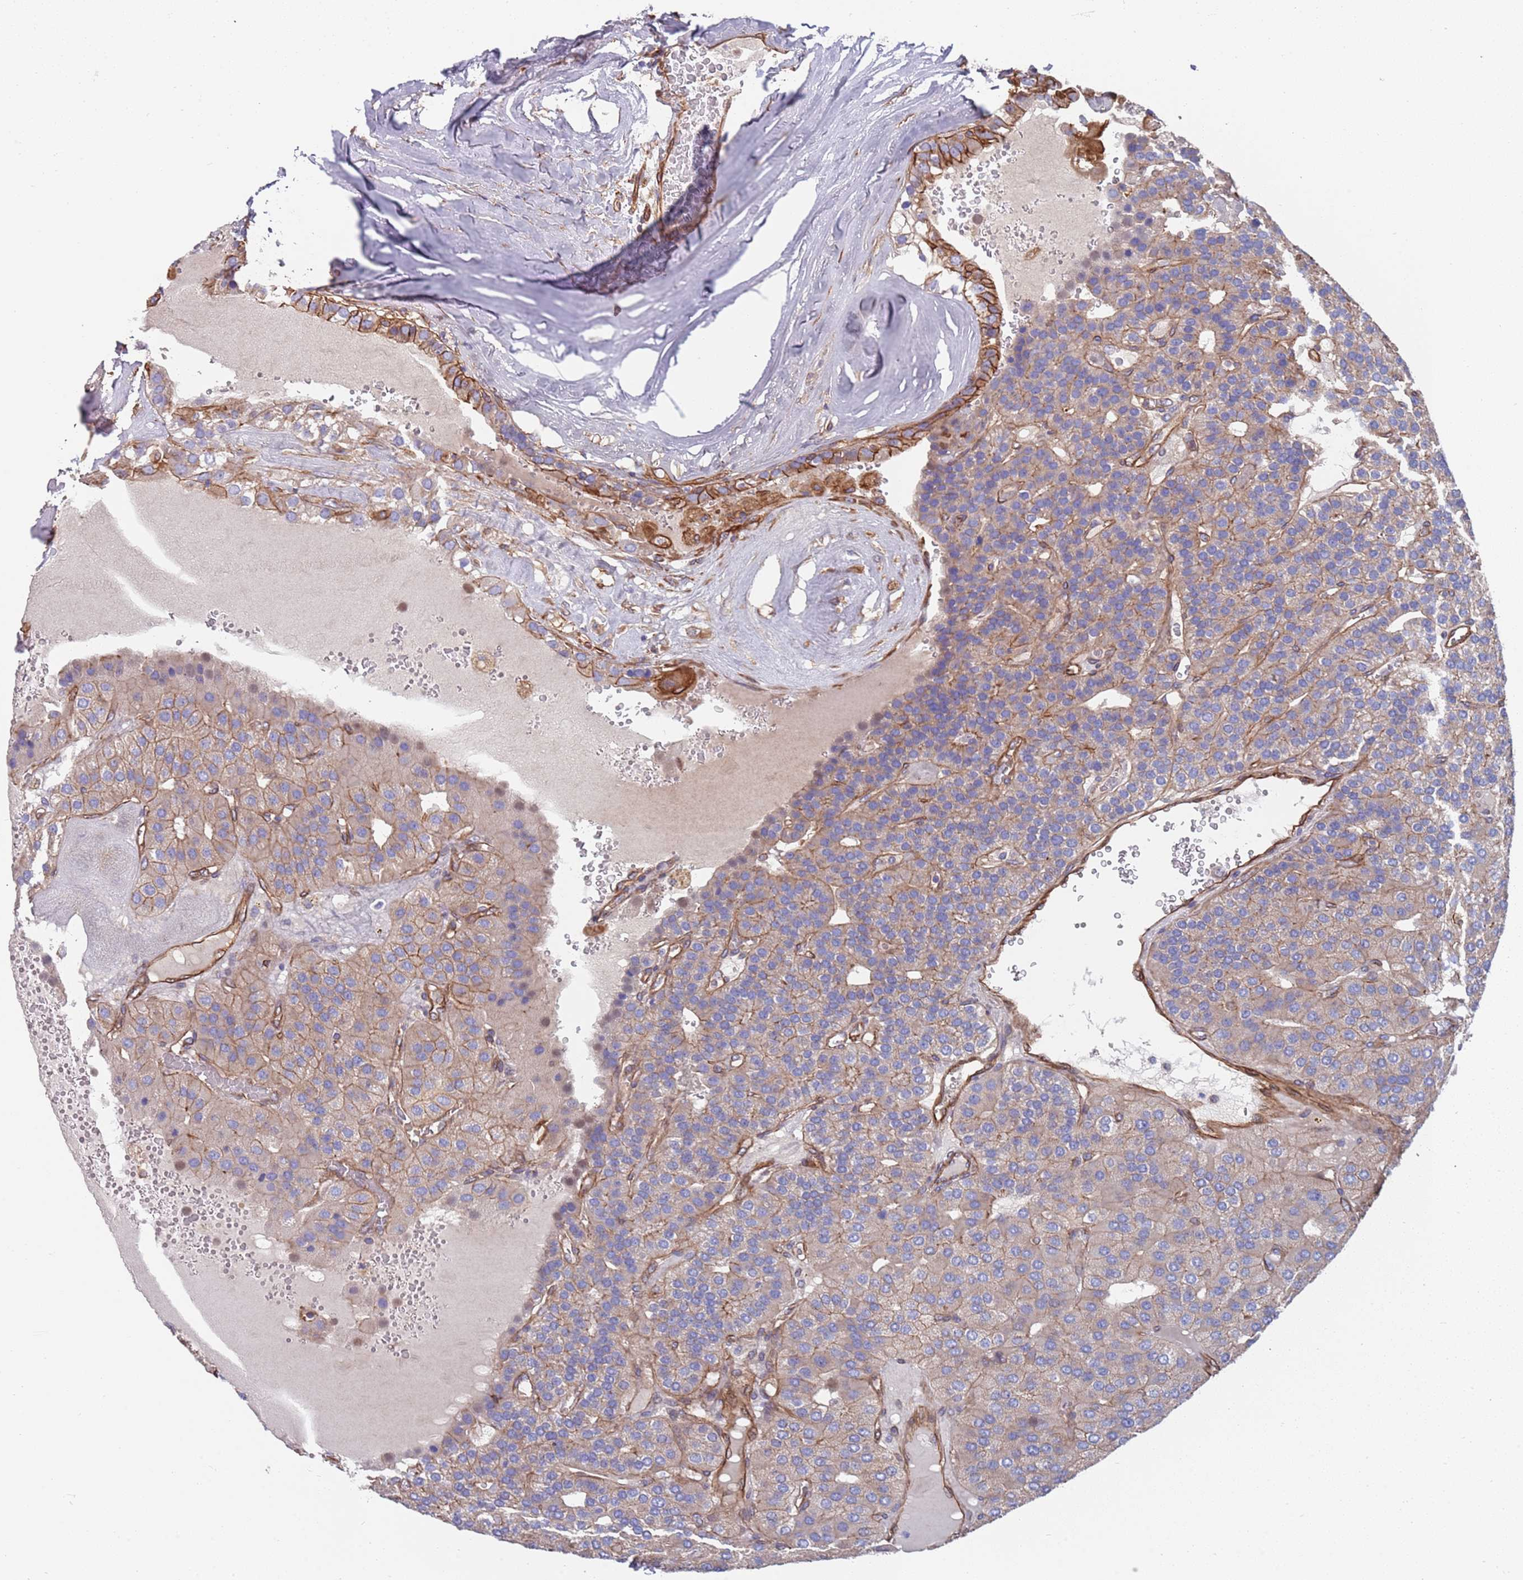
{"staining": {"intensity": "moderate", "quantity": "<25%", "location": "cytoplasmic/membranous"}, "tissue": "parathyroid gland", "cell_type": "Glandular cells", "image_type": "normal", "snomed": [{"axis": "morphology", "description": "Normal tissue, NOS"}, {"axis": "morphology", "description": "Adenoma, NOS"}, {"axis": "topography", "description": "Parathyroid gland"}], "caption": "An image of human parathyroid gland stained for a protein displays moderate cytoplasmic/membranous brown staining in glandular cells. The staining was performed using DAB (3,3'-diaminobenzidine) to visualize the protein expression in brown, while the nuclei were stained in blue with hematoxylin (Magnification: 20x).", "gene": "JAKMIP2", "patient": {"sex": "female", "age": 86}}